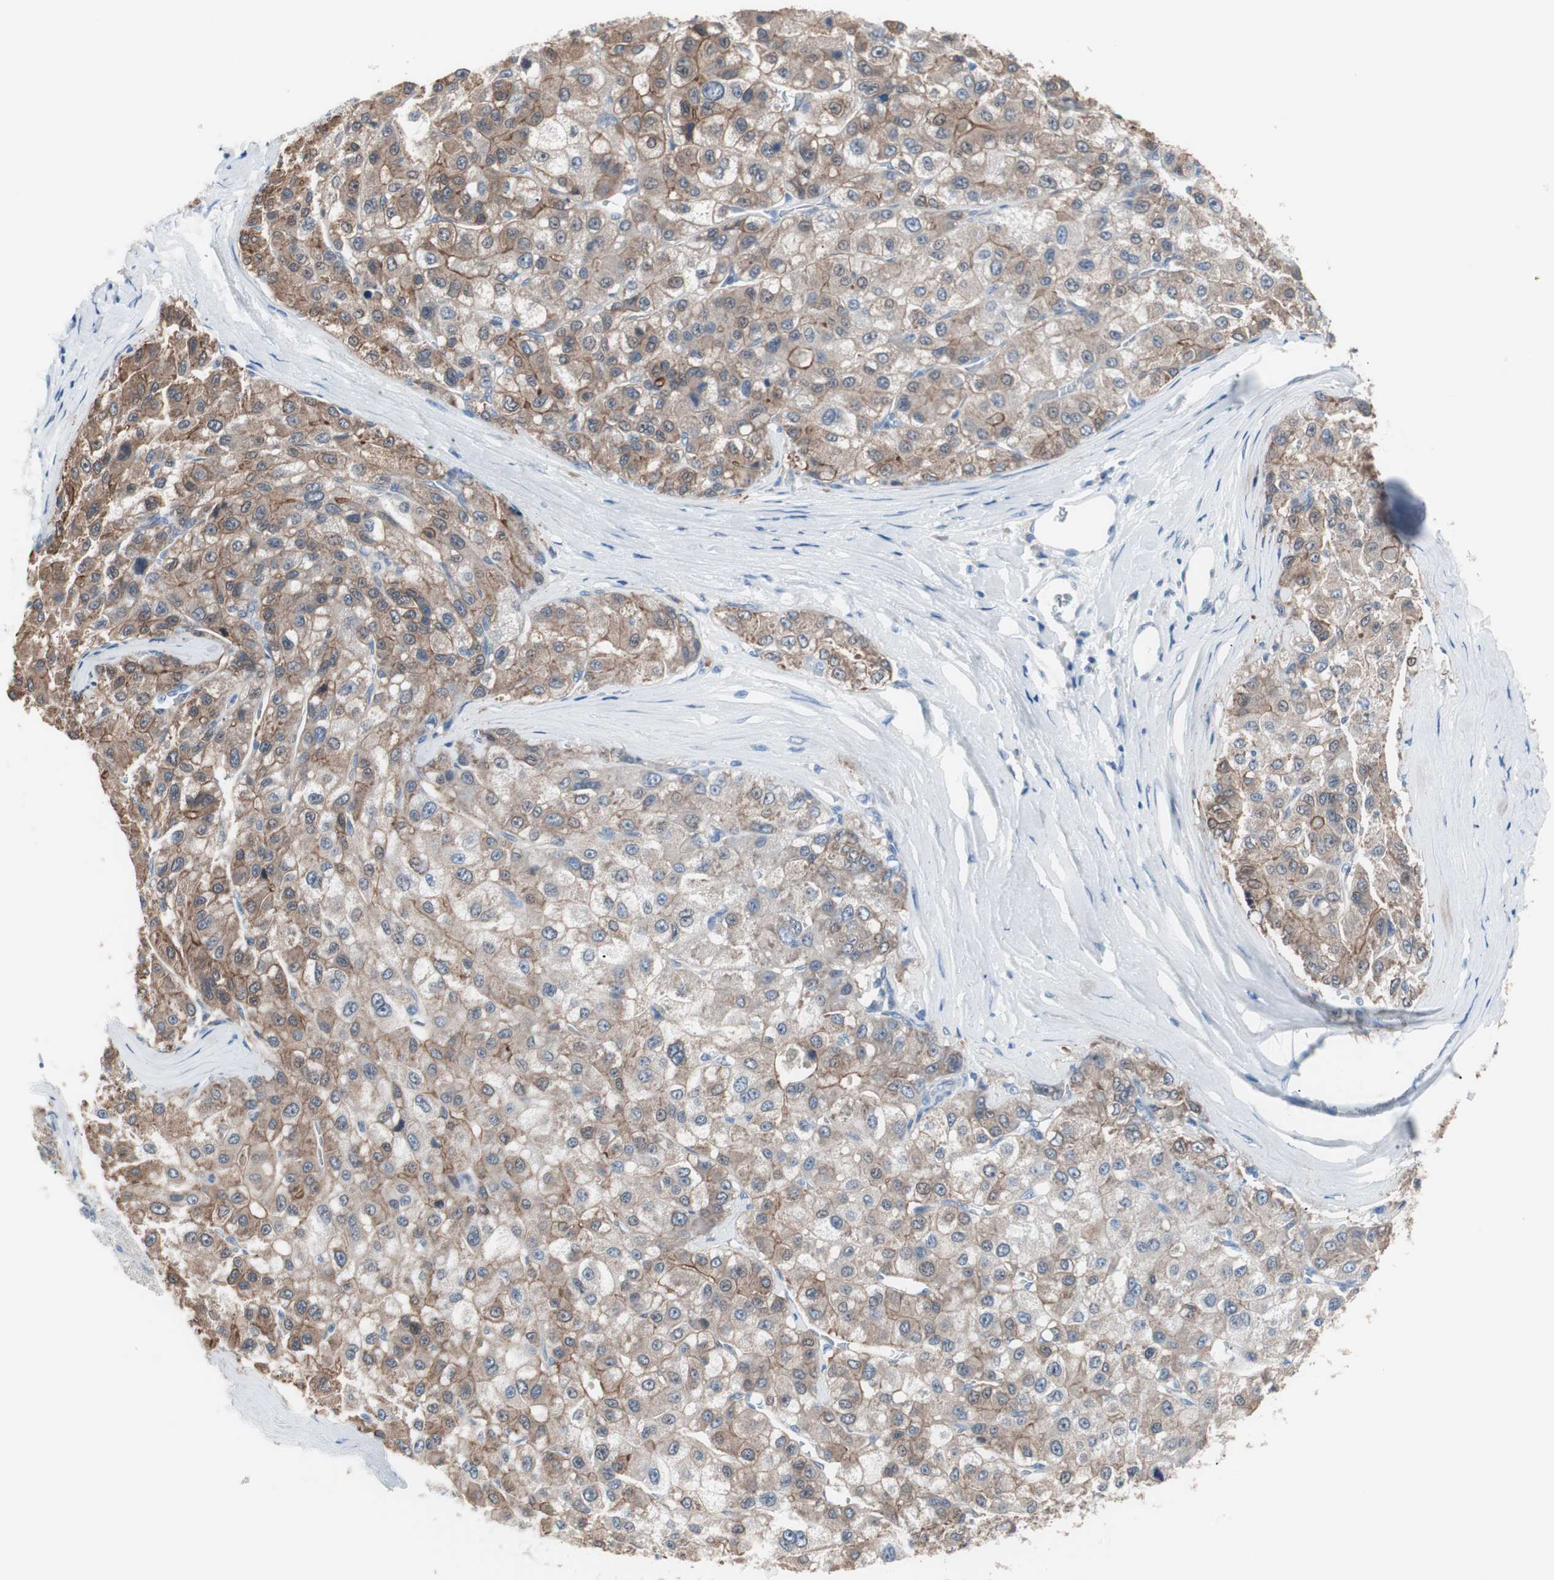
{"staining": {"intensity": "moderate", "quantity": ">75%", "location": "cytoplasmic/membranous"}, "tissue": "liver cancer", "cell_type": "Tumor cells", "image_type": "cancer", "snomed": [{"axis": "morphology", "description": "Carcinoma, Hepatocellular, NOS"}, {"axis": "topography", "description": "Liver"}], "caption": "High-magnification brightfield microscopy of hepatocellular carcinoma (liver) stained with DAB (brown) and counterstained with hematoxylin (blue). tumor cells exhibit moderate cytoplasmic/membranous positivity is seen in approximately>75% of cells.", "gene": "VIL1", "patient": {"sex": "male", "age": 80}}